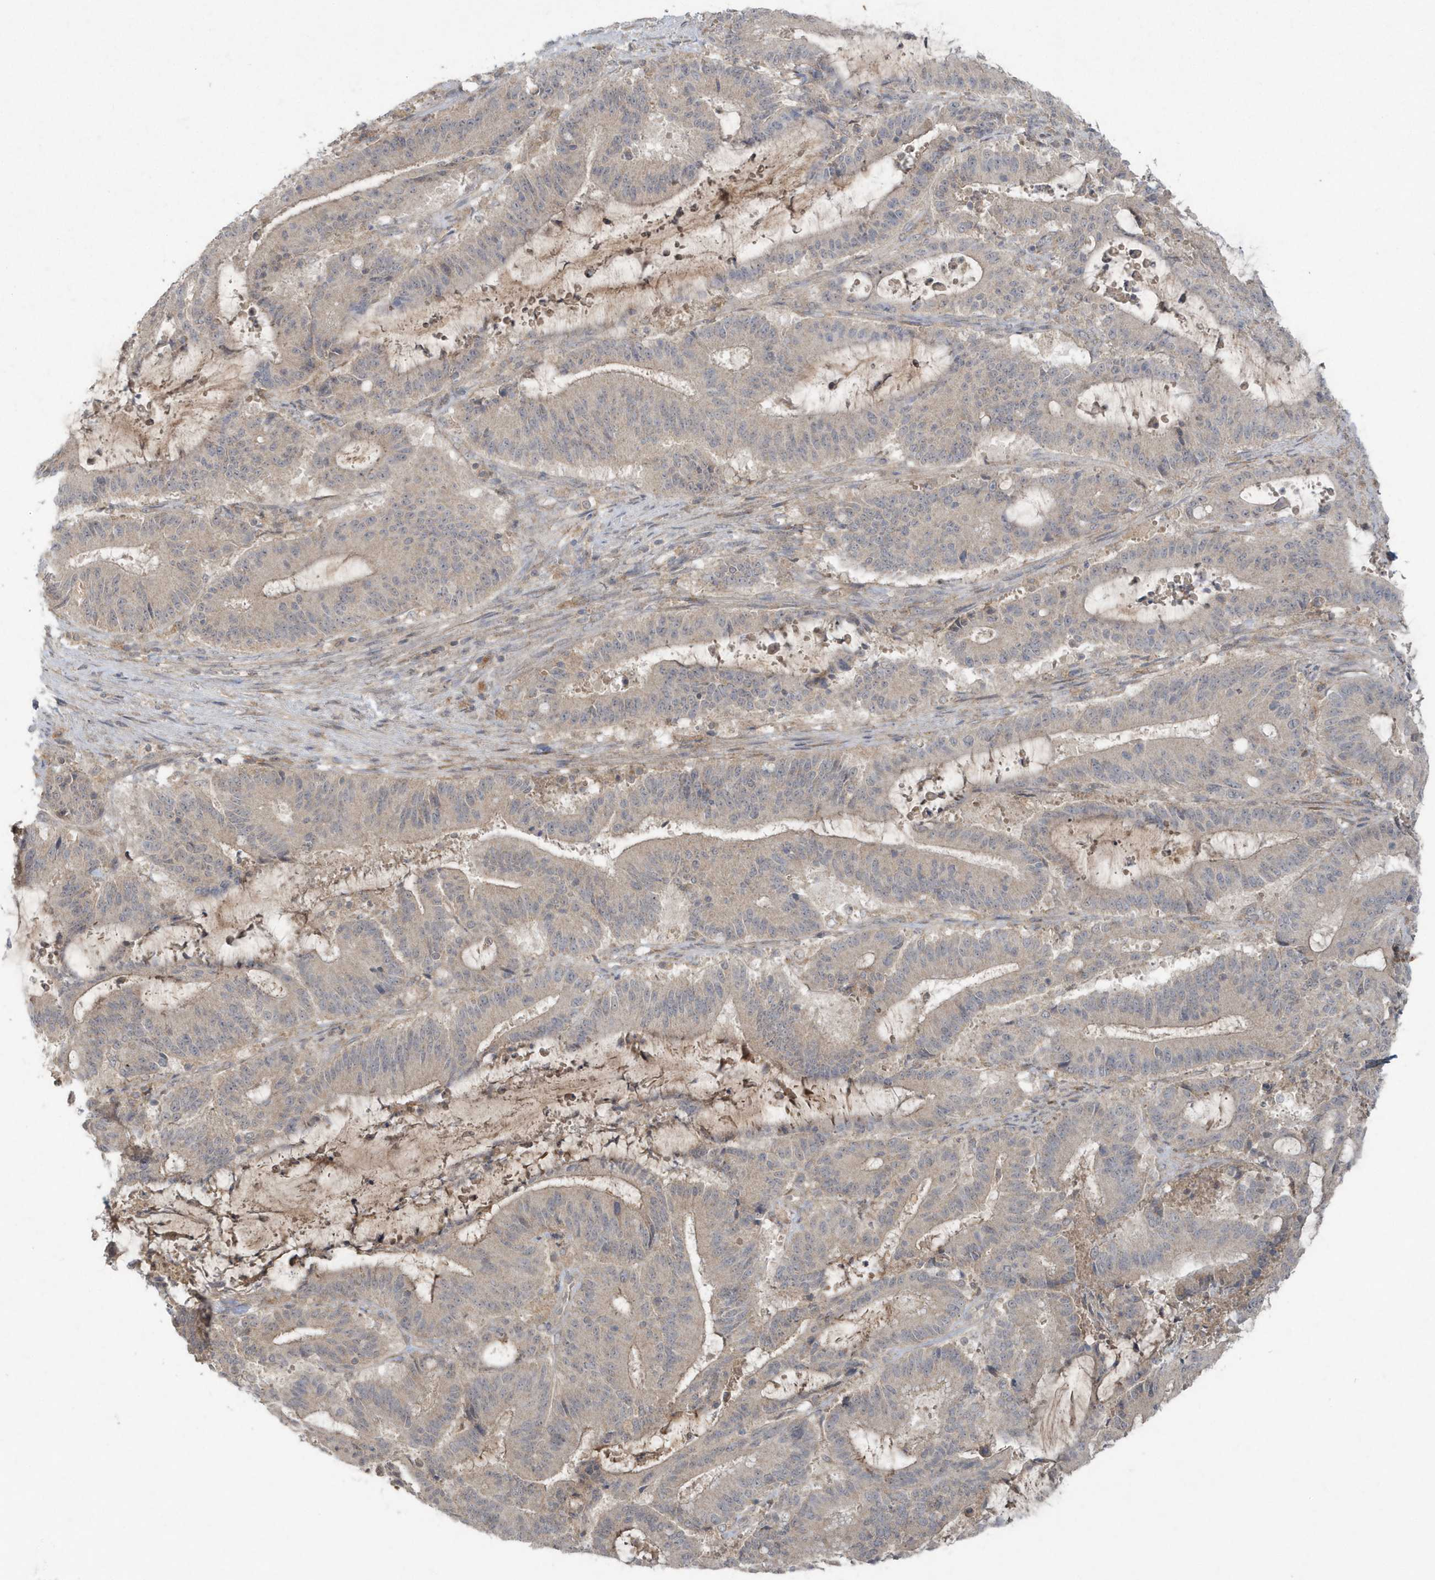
{"staining": {"intensity": "weak", "quantity": "25%-75%", "location": "cytoplasmic/membranous"}, "tissue": "liver cancer", "cell_type": "Tumor cells", "image_type": "cancer", "snomed": [{"axis": "morphology", "description": "Normal tissue, NOS"}, {"axis": "morphology", "description": "Cholangiocarcinoma"}, {"axis": "topography", "description": "Liver"}, {"axis": "topography", "description": "Peripheral nerve tissue"}], "caption": "Cholangiocarcinoma (liver) stained with immunohistochemistry shows weak cytoplasmic/membranous expression in approximately 25%-75% of tumor cells. (Brightfield microscopy of DAB IHC at high magnification).", "gene": "C1RL", "patient": {"sex": "female", "age": 73}}